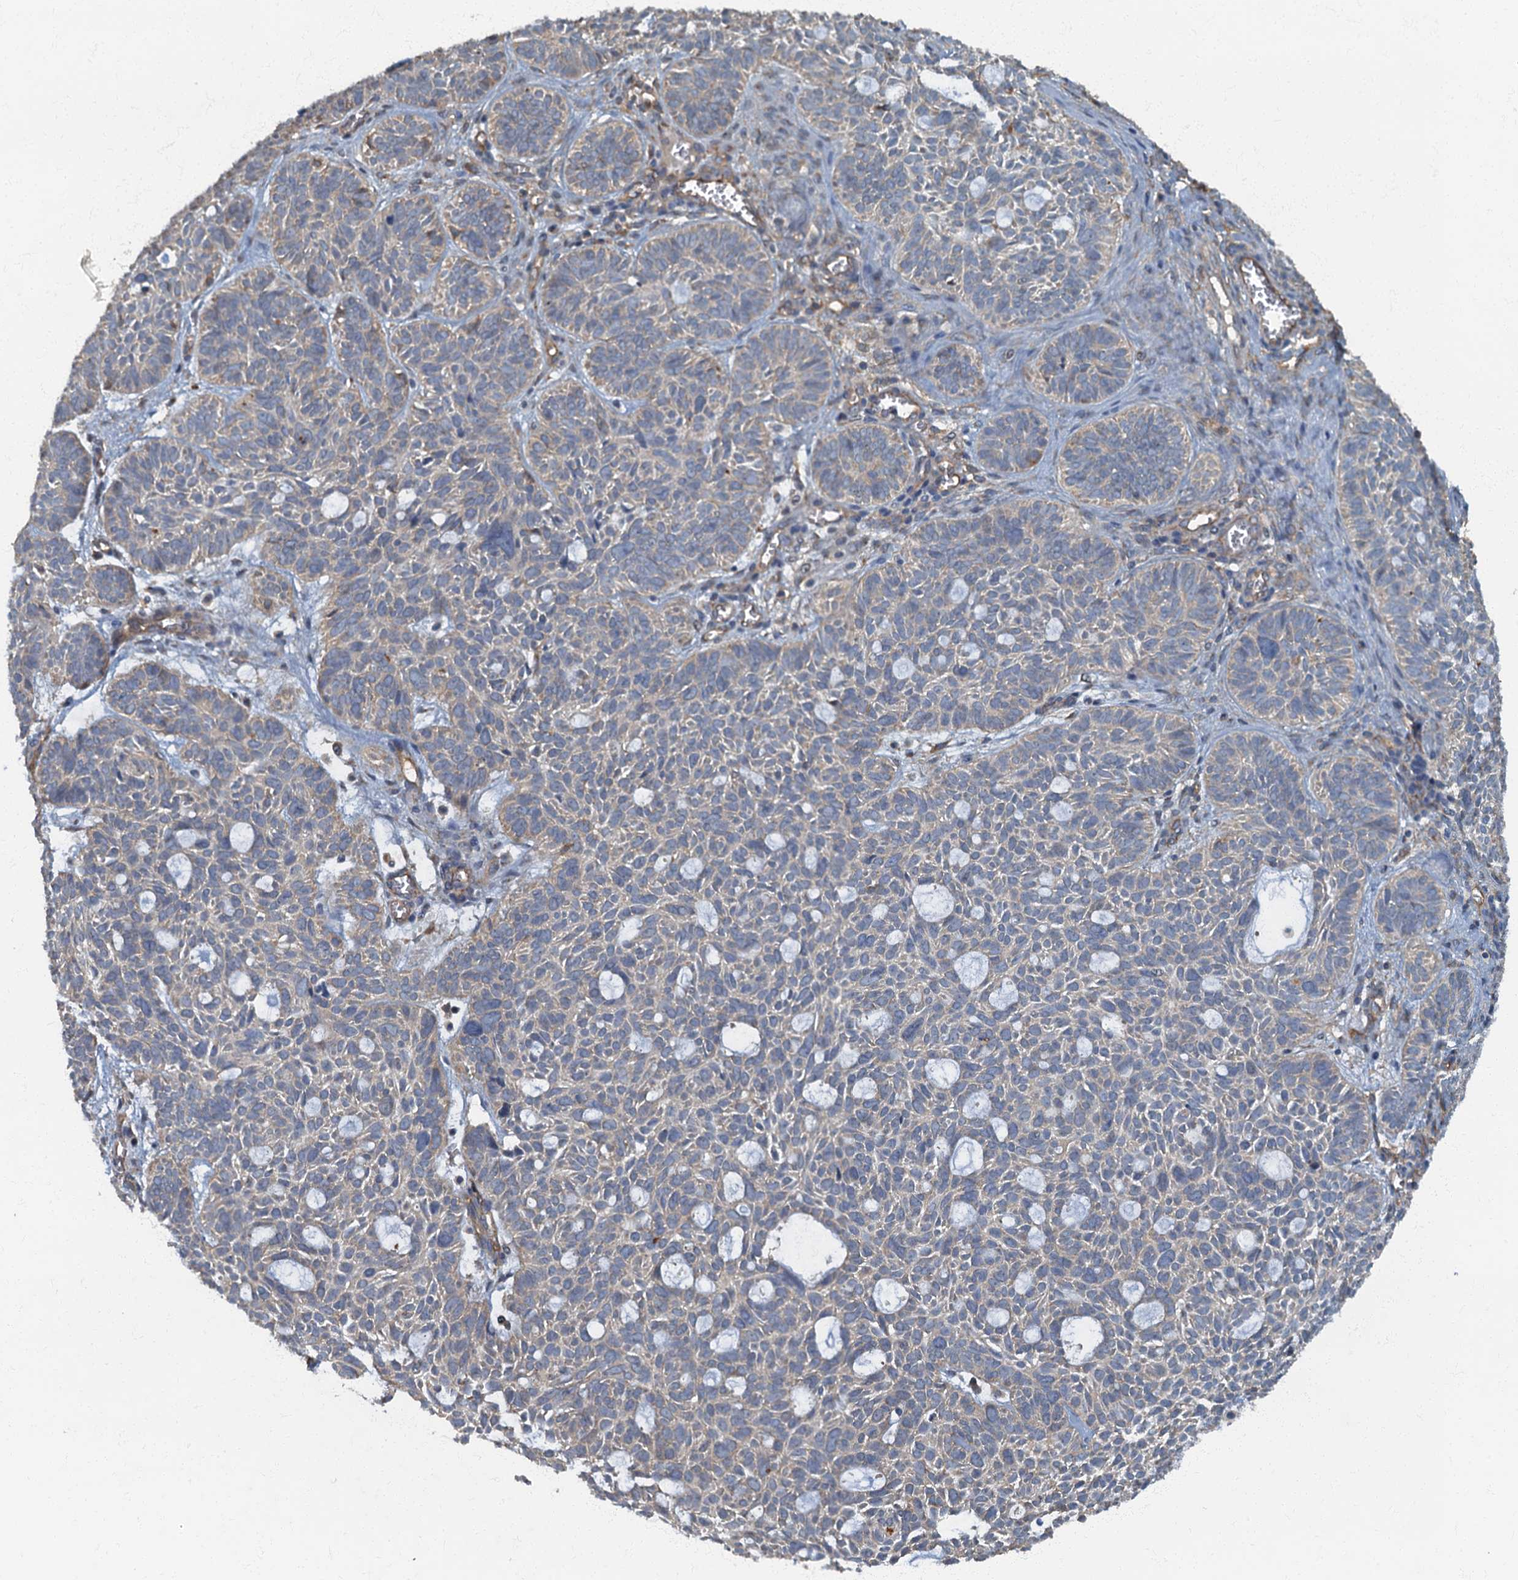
{"staining": {"intensity": "negative", "quantity": "none", "location": "none"}, "tissue": "skin cancer", "cell_type": "Tumor cells", "image_type": "cancer", "snomed": [{"axis": "morphology", "description": "Basal cell carcinoma"}, {"axis": "topography", "description": "Skin"}], "caption": "Tumor cells show no significant expression in basal cell carcinoma (skin).", "gene": "ARL11", "patient": {"sex": "male", "age": 69}}